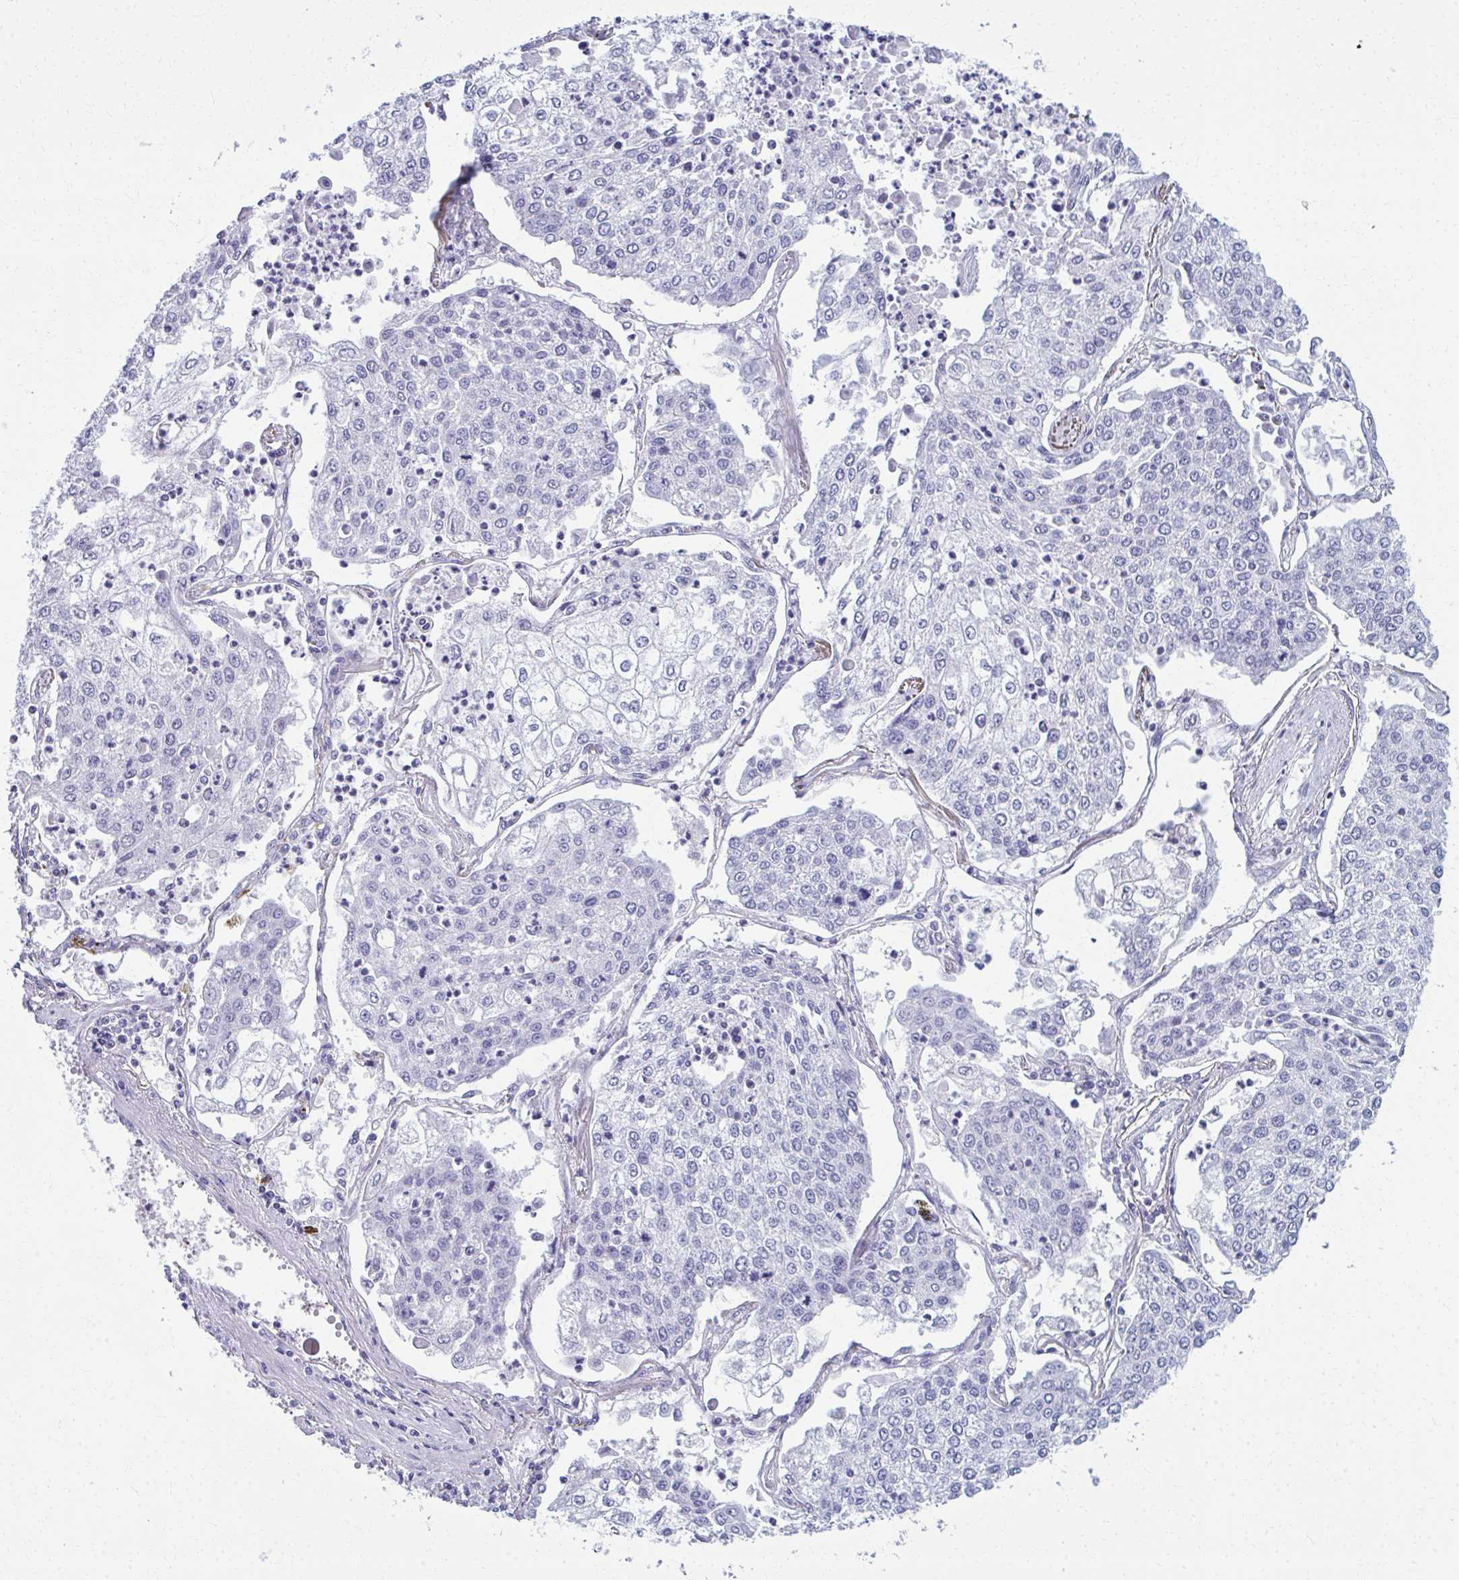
{"staining": {"intensity": "negative", "quantity": "none", "location": "none"}, "tissue": "lung cancer", "cell_type": "Tumor cells", "image_type": "cancer", "snomed": [{"axis": "morphology", "description": "Squamous cell carcinoma, NOS"}, {"axis": "topography", "description": "Lung"}], "caption": "High power microscopy histopathology image of an IHC micrograph of lung squamous cell carcinoma, revealing no significant positivity in tumor cells.", "gene": "SCLY", "patient": {"sex": "male", "age": 74}}